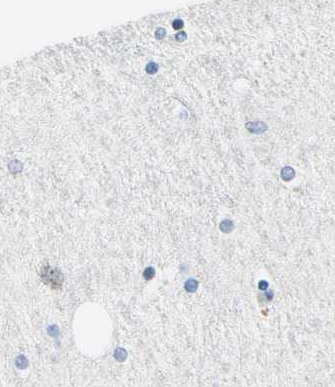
{"staining": {"intensity": "negative", "quantity": "none", "location": "none"}, "tissue": "hippocampus", "cell_type": "Glial cells", "image_type": "normal", "snomed": [{"axis": "morphology", "description": "Normal tissue, NOS"}, {"axis": "topography", "description": "Hippocampus"}], "caption": "Image shows no significant protein staining in glial cells of normal hippocampus. (DAB immunohistochemistry visualized using brightfield microscopy, high magnification).", "gene": "ECRG4", "patient": {"sex": "female", "age": 54}}